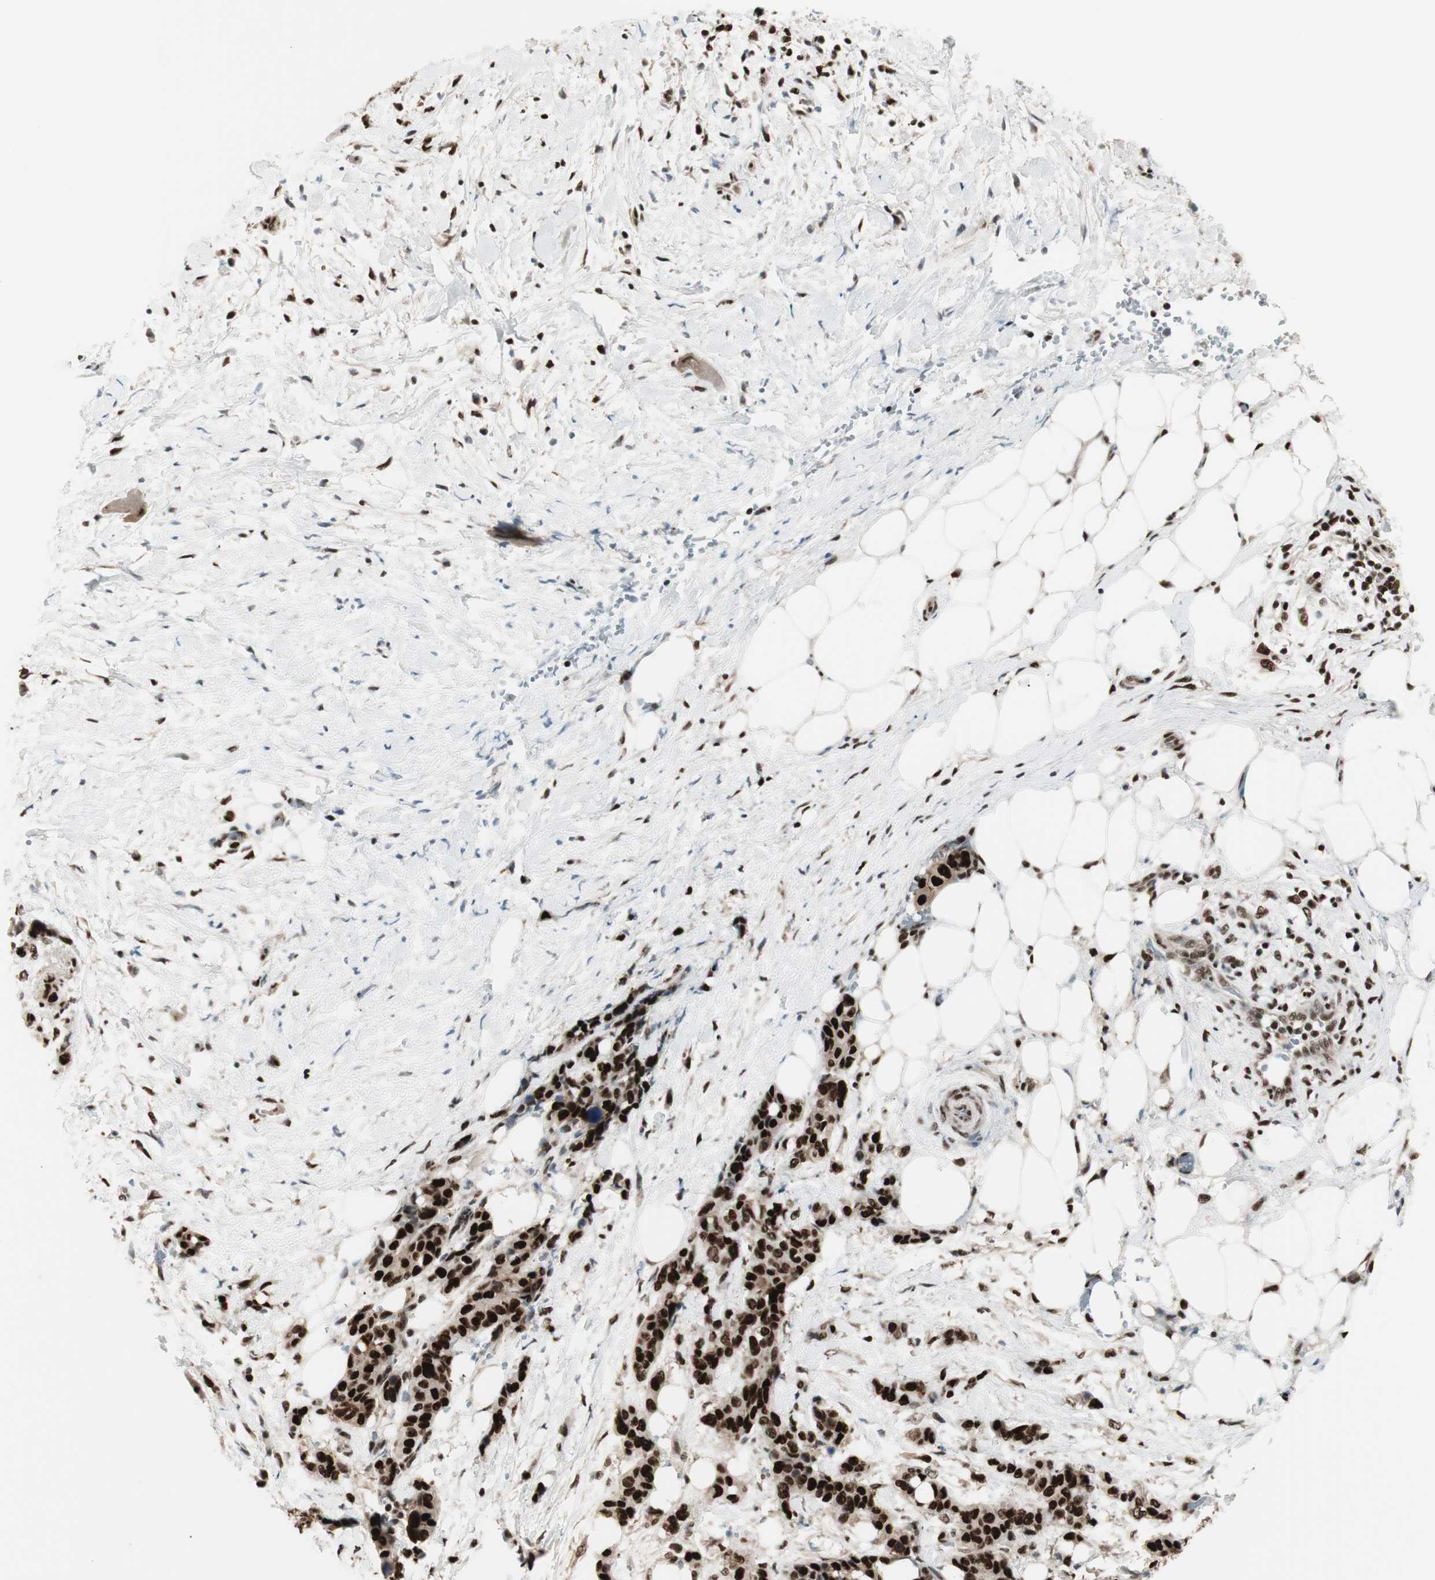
{"staining": {"intensity": "strong", "quantity": ">75%", "location": "nuclear"}, "tissue": "pancreatic cancer", "cell_type": "Tumor cells", "image_type": "cancer", "snomed": [{"axis": "morphology", "description": "Adenocarcinoma, NOS"}, {"axis": "topography", "description": "Pancreas"}], "caption": "Strong nuclear positivity is appreciated in about >75% of tumor cells in pancreatic cancer. The staining is performed using DAB (3,3'-diaminobenzidine) brown chromogen to label protein expression. The nuclei are counter-stained blue using hematoxylin.", "gene": "HEXIM1", "patient": {"sex": "male", "age": 46}}